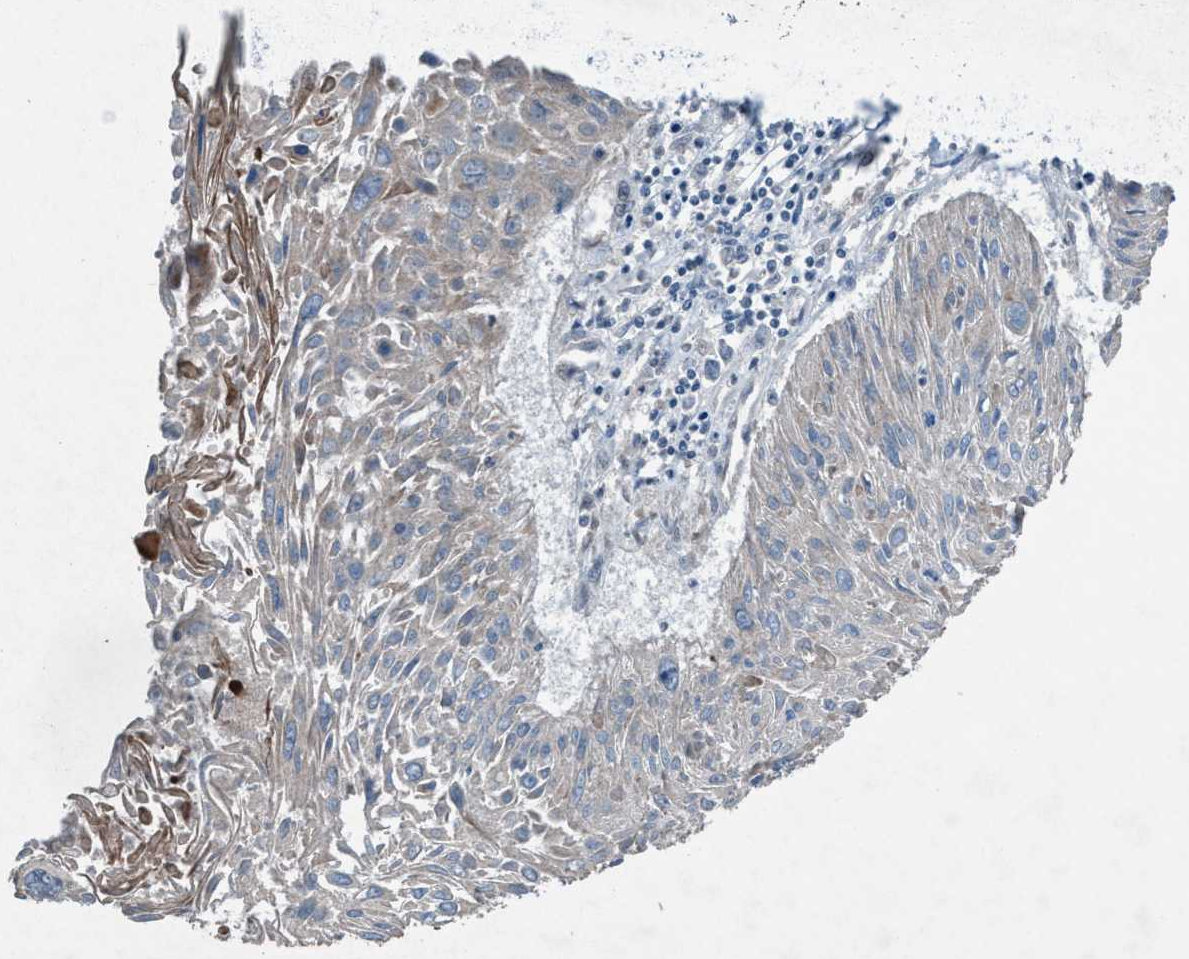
{"staining": {"intensity": "negative", "quantity": "none", "location": "none"}, "tissue": "cervical cancer", "cell_type": "Tumor cells", "image_type": "cancer", "snomed": [{"axis": "morphology", "description": "Squamous cell carcinoma, NOS"}, {"axis": "topography", "description": "Cervix"}], "caption": "This image is of cervical cancer (squamous cell carcinoma) stained with immunohistochemistry (IHC) to label a protein in brown with the nuclei are counter-stained blue. There is no expression in tumor cells. (DAB IHC with hematoxylin counter stain).", "gene": "NISCH", "patient": {"sex": "female", "age": 51}}